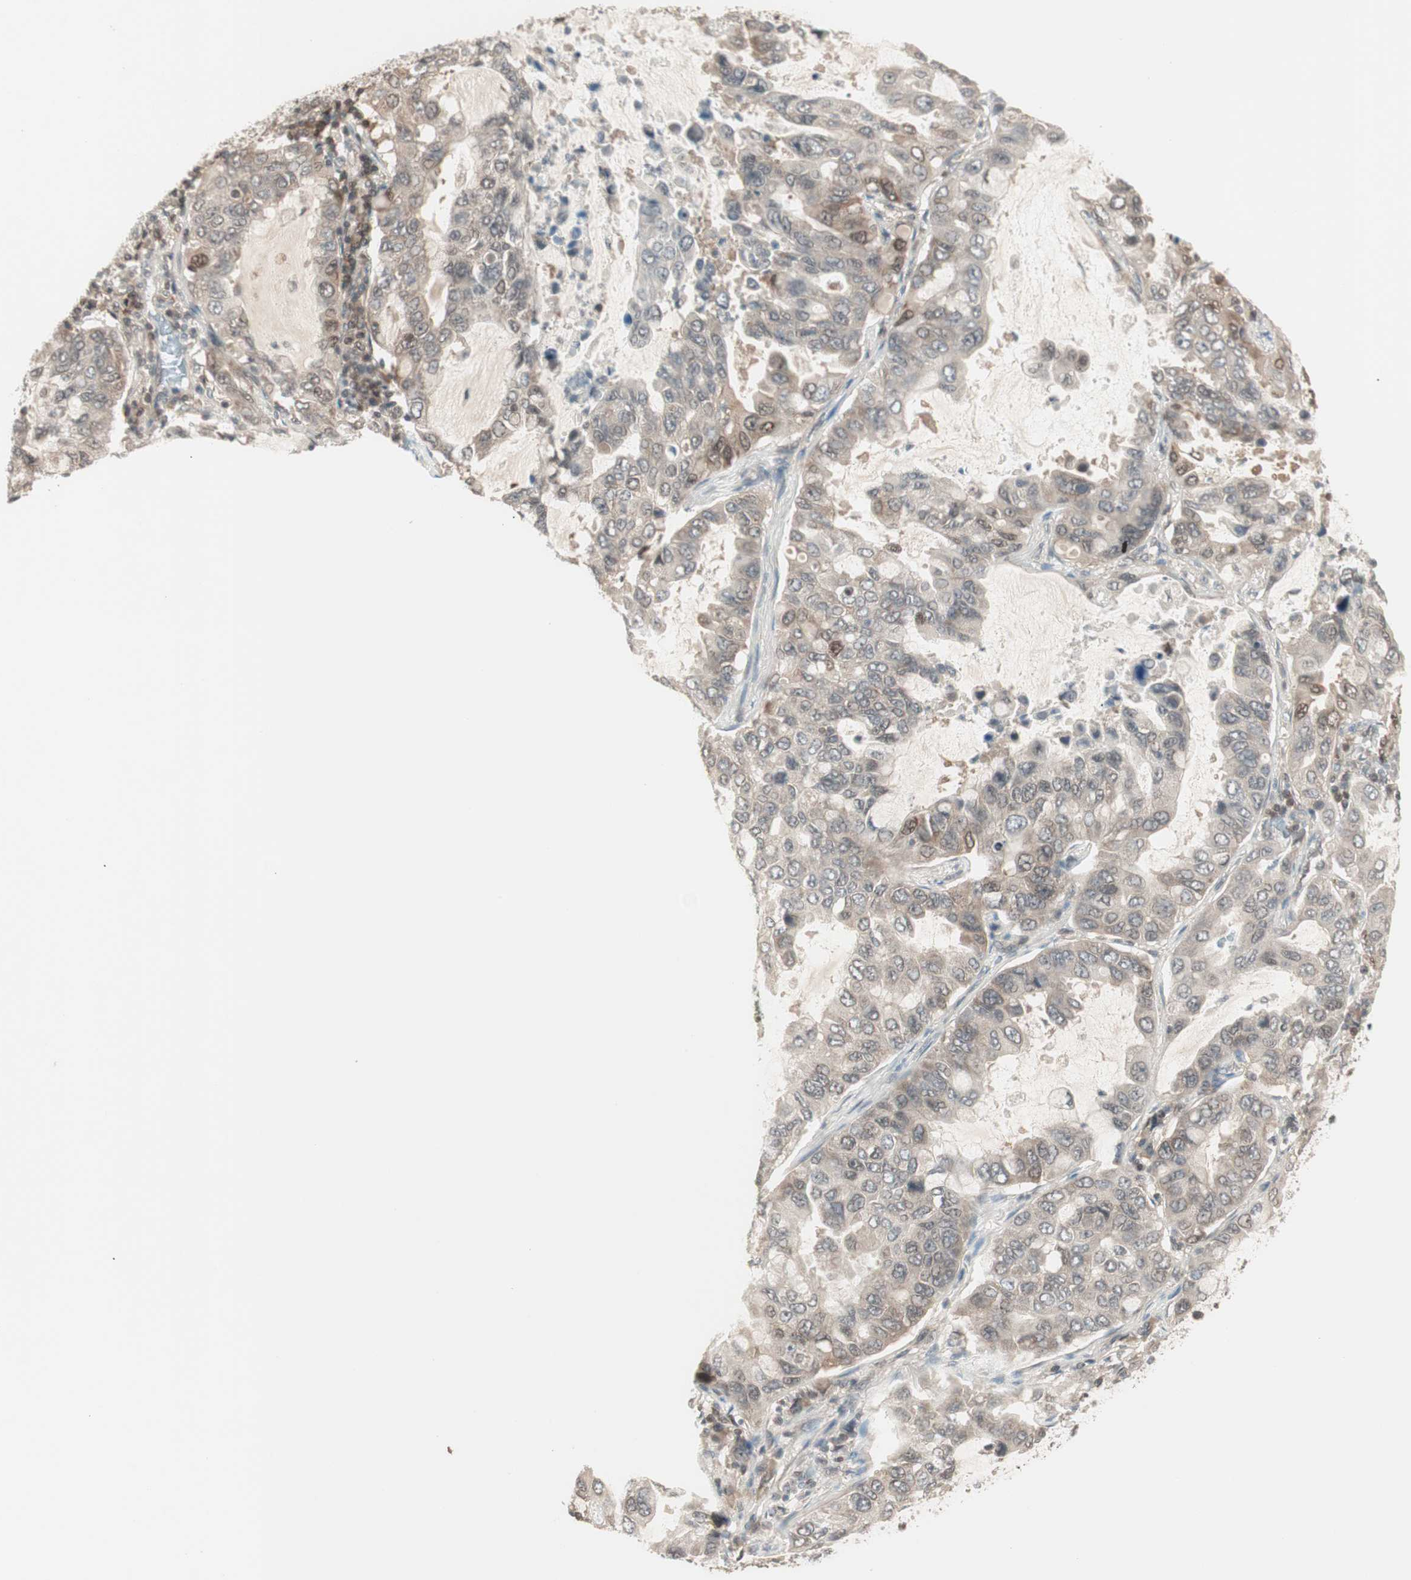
{"staining": {"intensity": "moderate", "quantity": "25%-75%", "location": "cytoplasmic/membranous,nuclear"}, "tissue": "lung cancer", "cell_type": "Tumor cells", "image_type": "cancer", "snomed": [{"axis": "morphology", "description": "Adenocarcinoma, NOS"}, {"axis": "topography", "description": "Lung"}], "caption": "A brown stain highlights moderate cytoplasmic/membranous and nuclear positivity of a protein in human lung cancer tumor cells.", "gene": "UBE2I", "patient": {"sex": "male", "age": 64}}